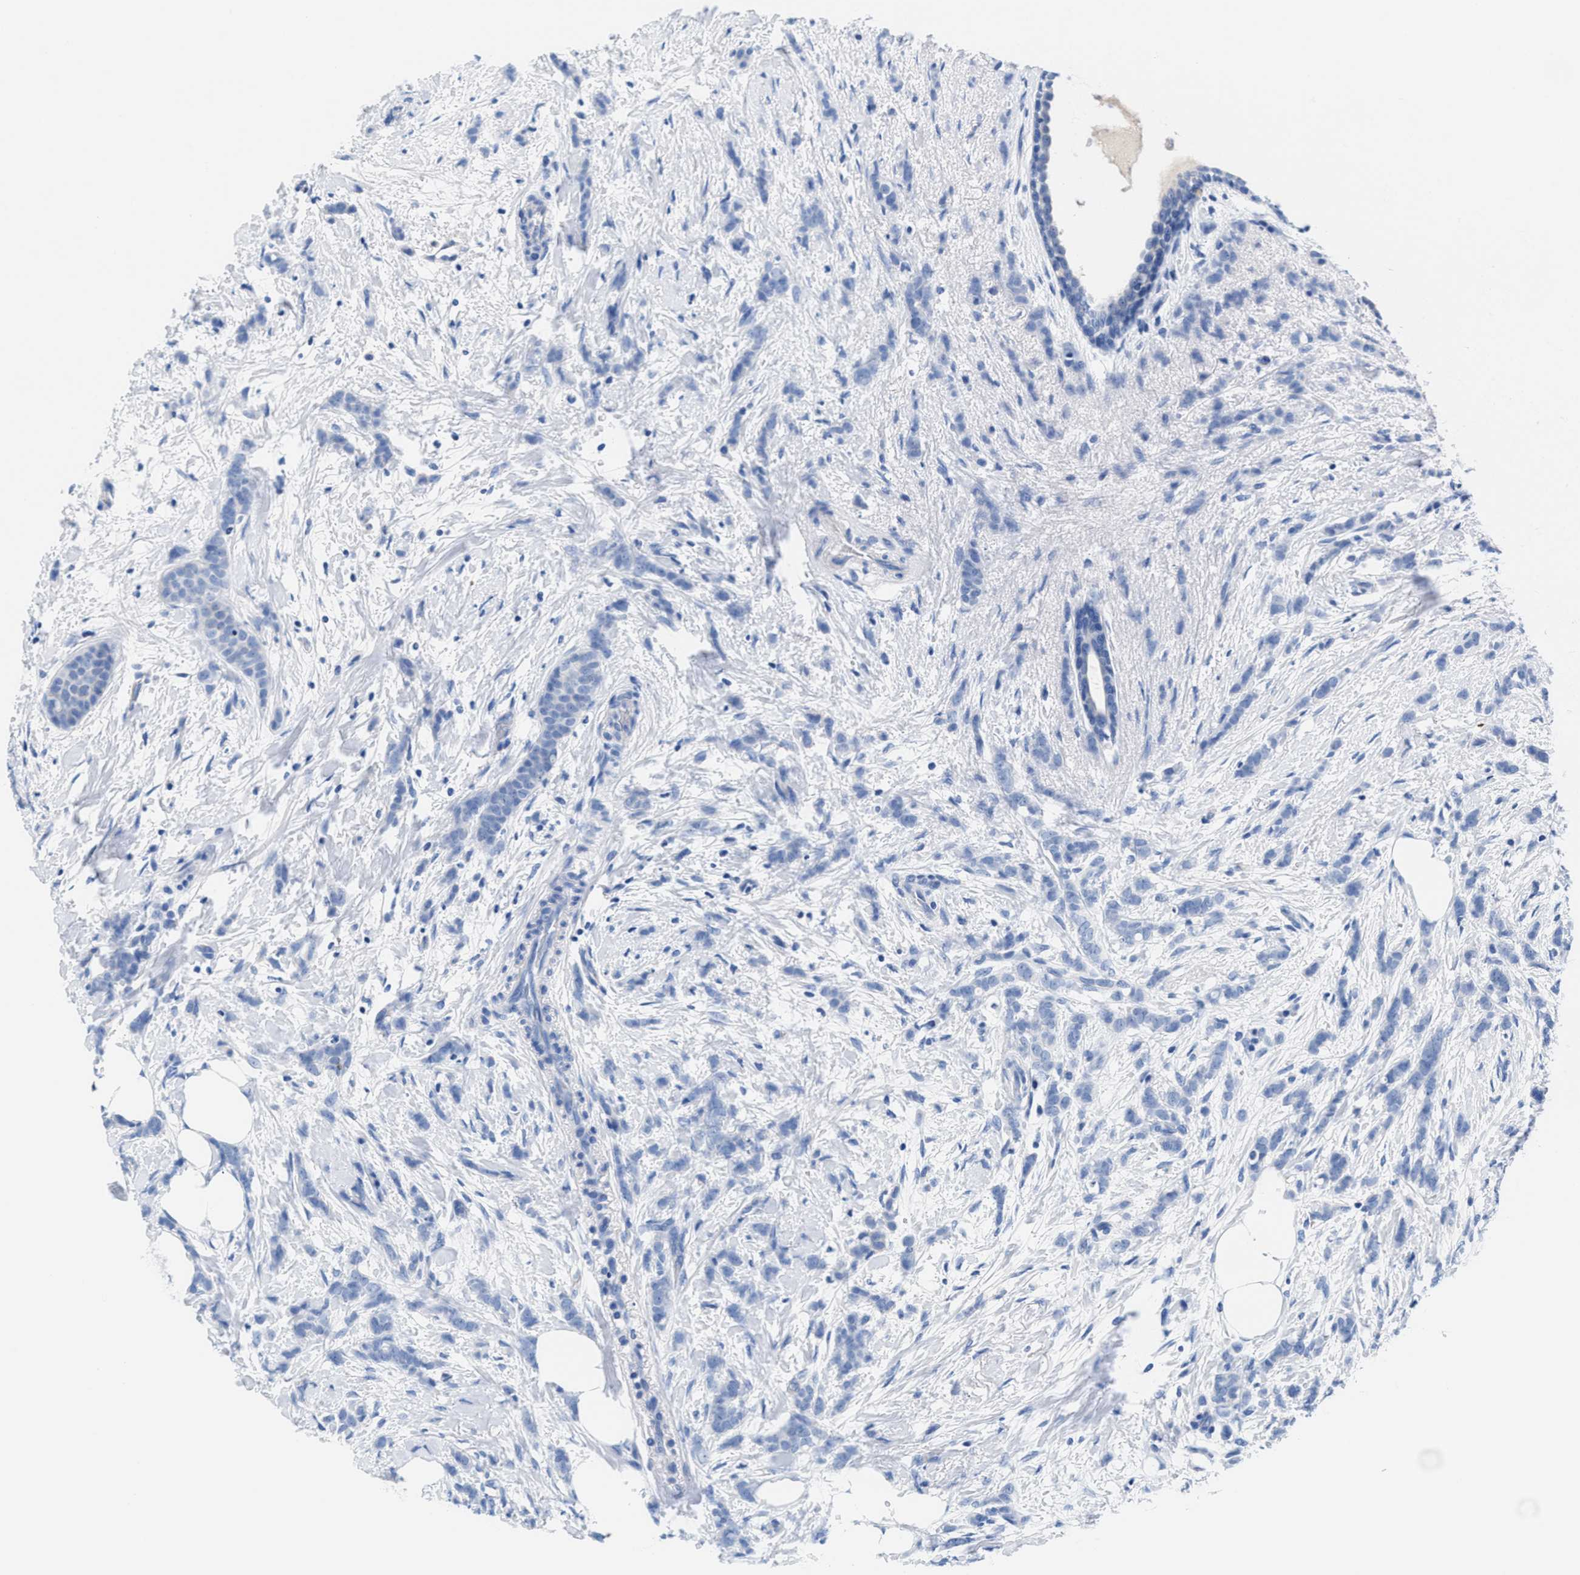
{"staining": {"intensity": "negative", "quantity": "none", "location": "none"}, "tissue": "breast cancer", "cell_type": "Tumor cells", "image_type": "cancer", "snomed": [{"axis": "morphology", "description": "Lobular carcinoma, in situ"}, {"axis": "morphology", "description": "Lobular carcinoma"}, {"axis": "topography", "description": "Breast"}], "caption": "Tumor cells are negative for protein expression in human breast cancer. (IHC, brightfield microscopy, high magnification).", "gene": "SLFN13", "patient": {"sex": "female", "age": 41}}